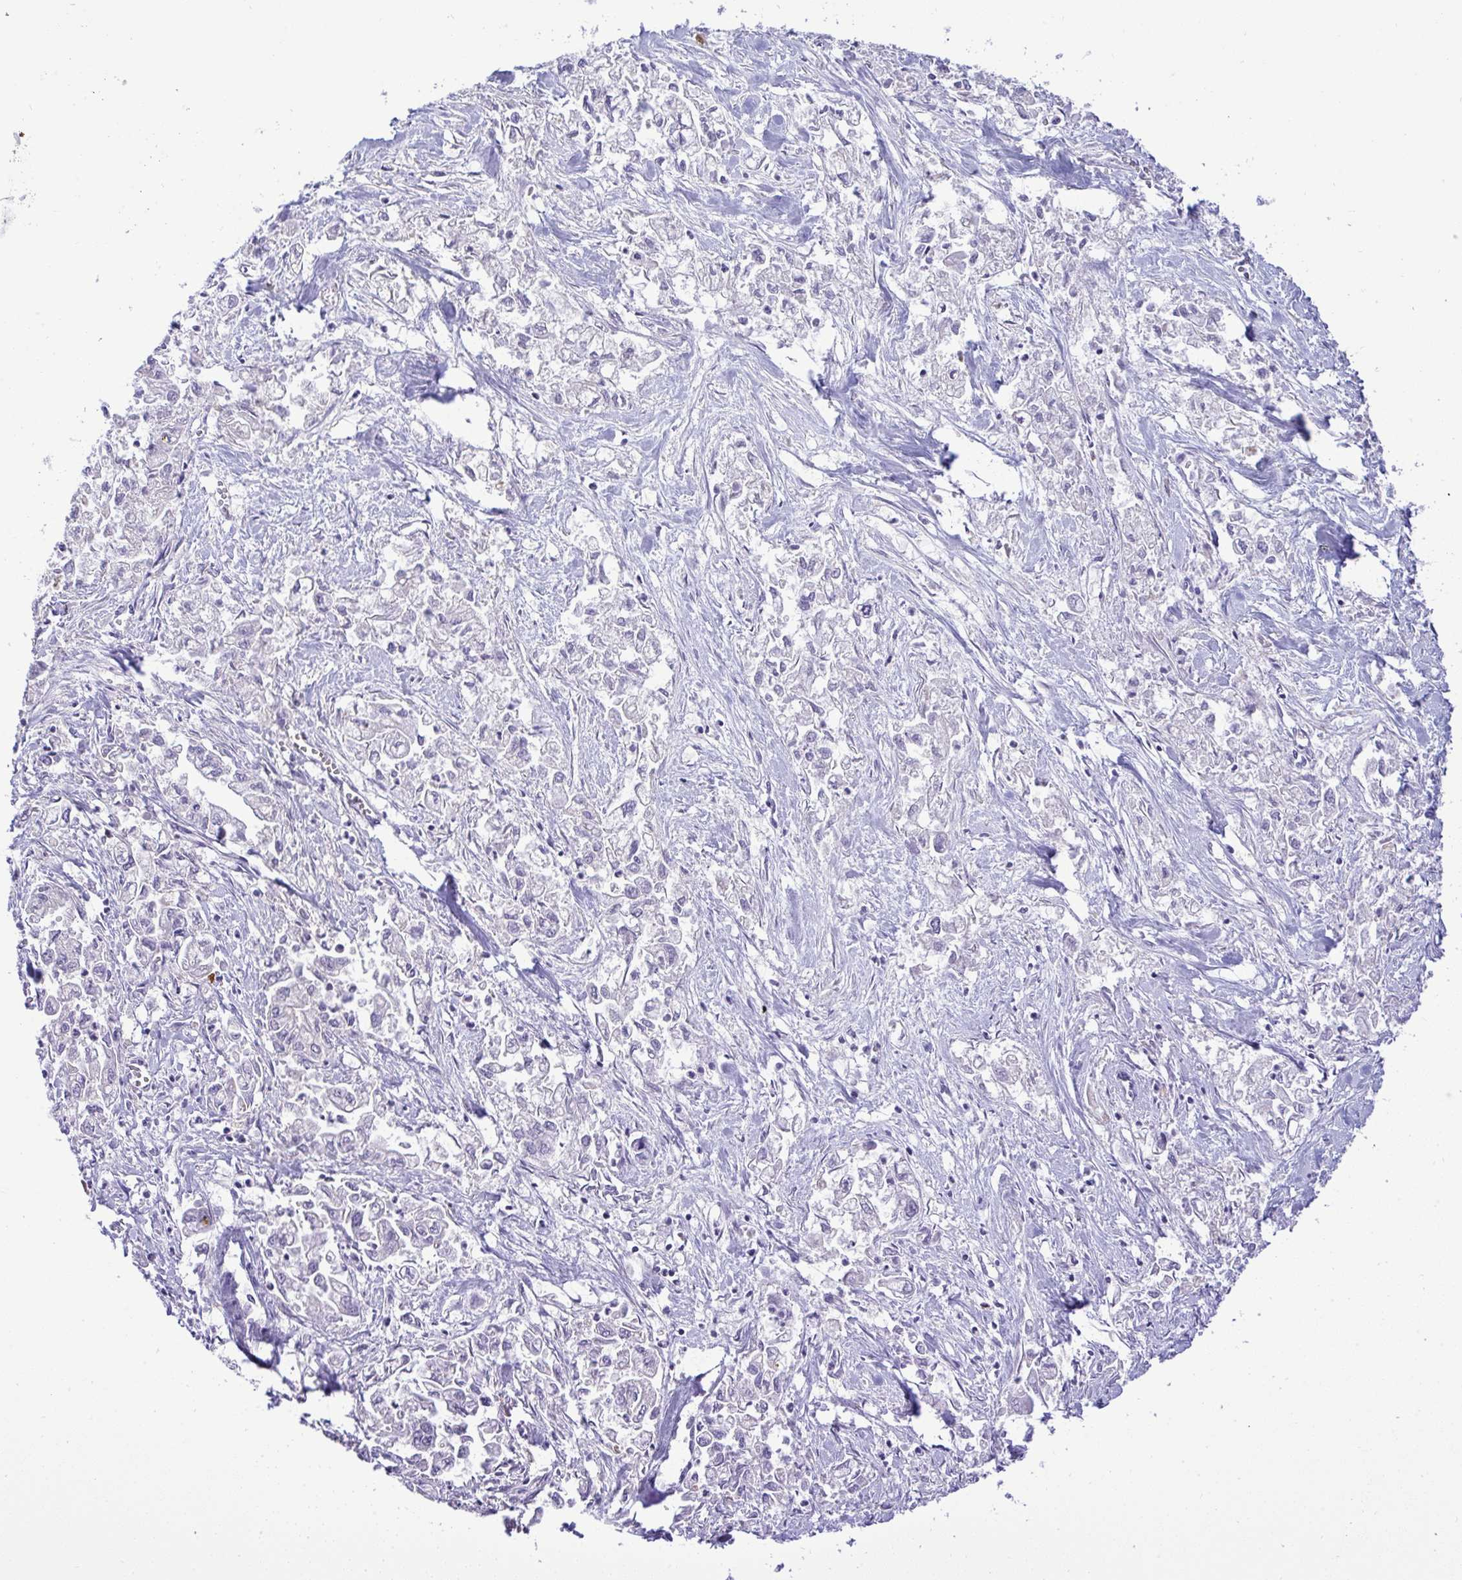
{"staining": {"intensity": "negative", "quantity": "none", "location": "none"}, "tissue": "pancreatic cancer", "cell_type": "Tumor cells", "image_type": "cancer", "snomed": [{"axis": "morphology", "description": "Adenocarcinoma, NOS"}, {"axis": "topography", "description": "Pancreas"}], "caption": "DAB (3,3'-diaminobenzidine) immunohistochemical staining of human adenocarcinoma (pancreatic) demonstrates no significant positivity in tumor cells.", "gene": "ST8SIA2", "patient": {"sex": "male", "age": 72}}